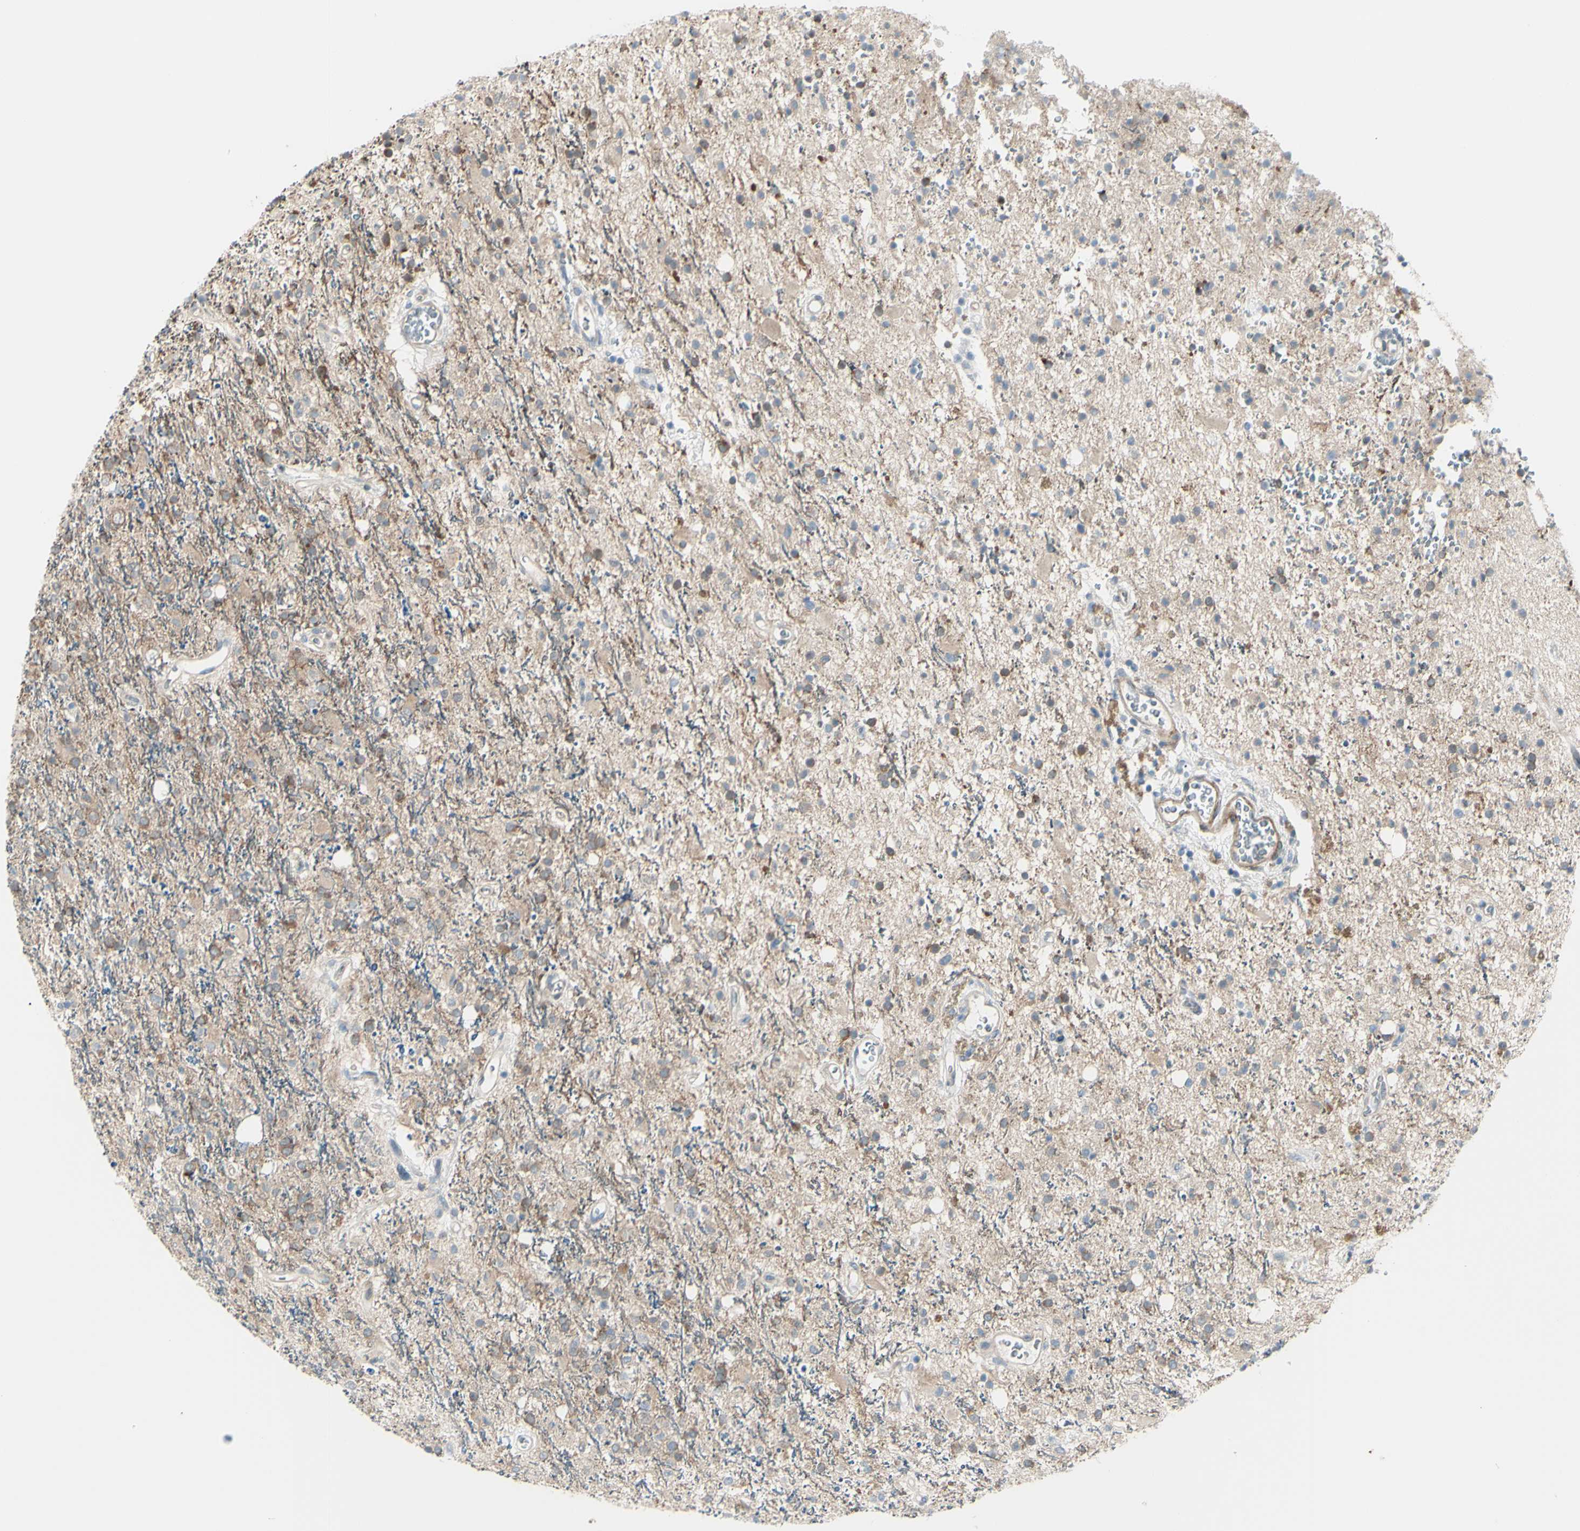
{"staining": {"intensity": "weak", "quantity": ">75%", "location": "cytoplasmic/membranous"}, "tissue": "glioma", "cell_type": "Tumor cells", "image_type": "cancer", "snomed": [{"axis": "morphology", "description": "Glioma, malignant, High grade"}, {"axis": "topography", "description": "Brain"}], "caption": "Weak cytoplasmic/membranous expression for a protein is seen in about >75% of tumor cells of glioma using IHC.", "gene": "LRRK1", "patient": {"sex": "male", "age": 47}}